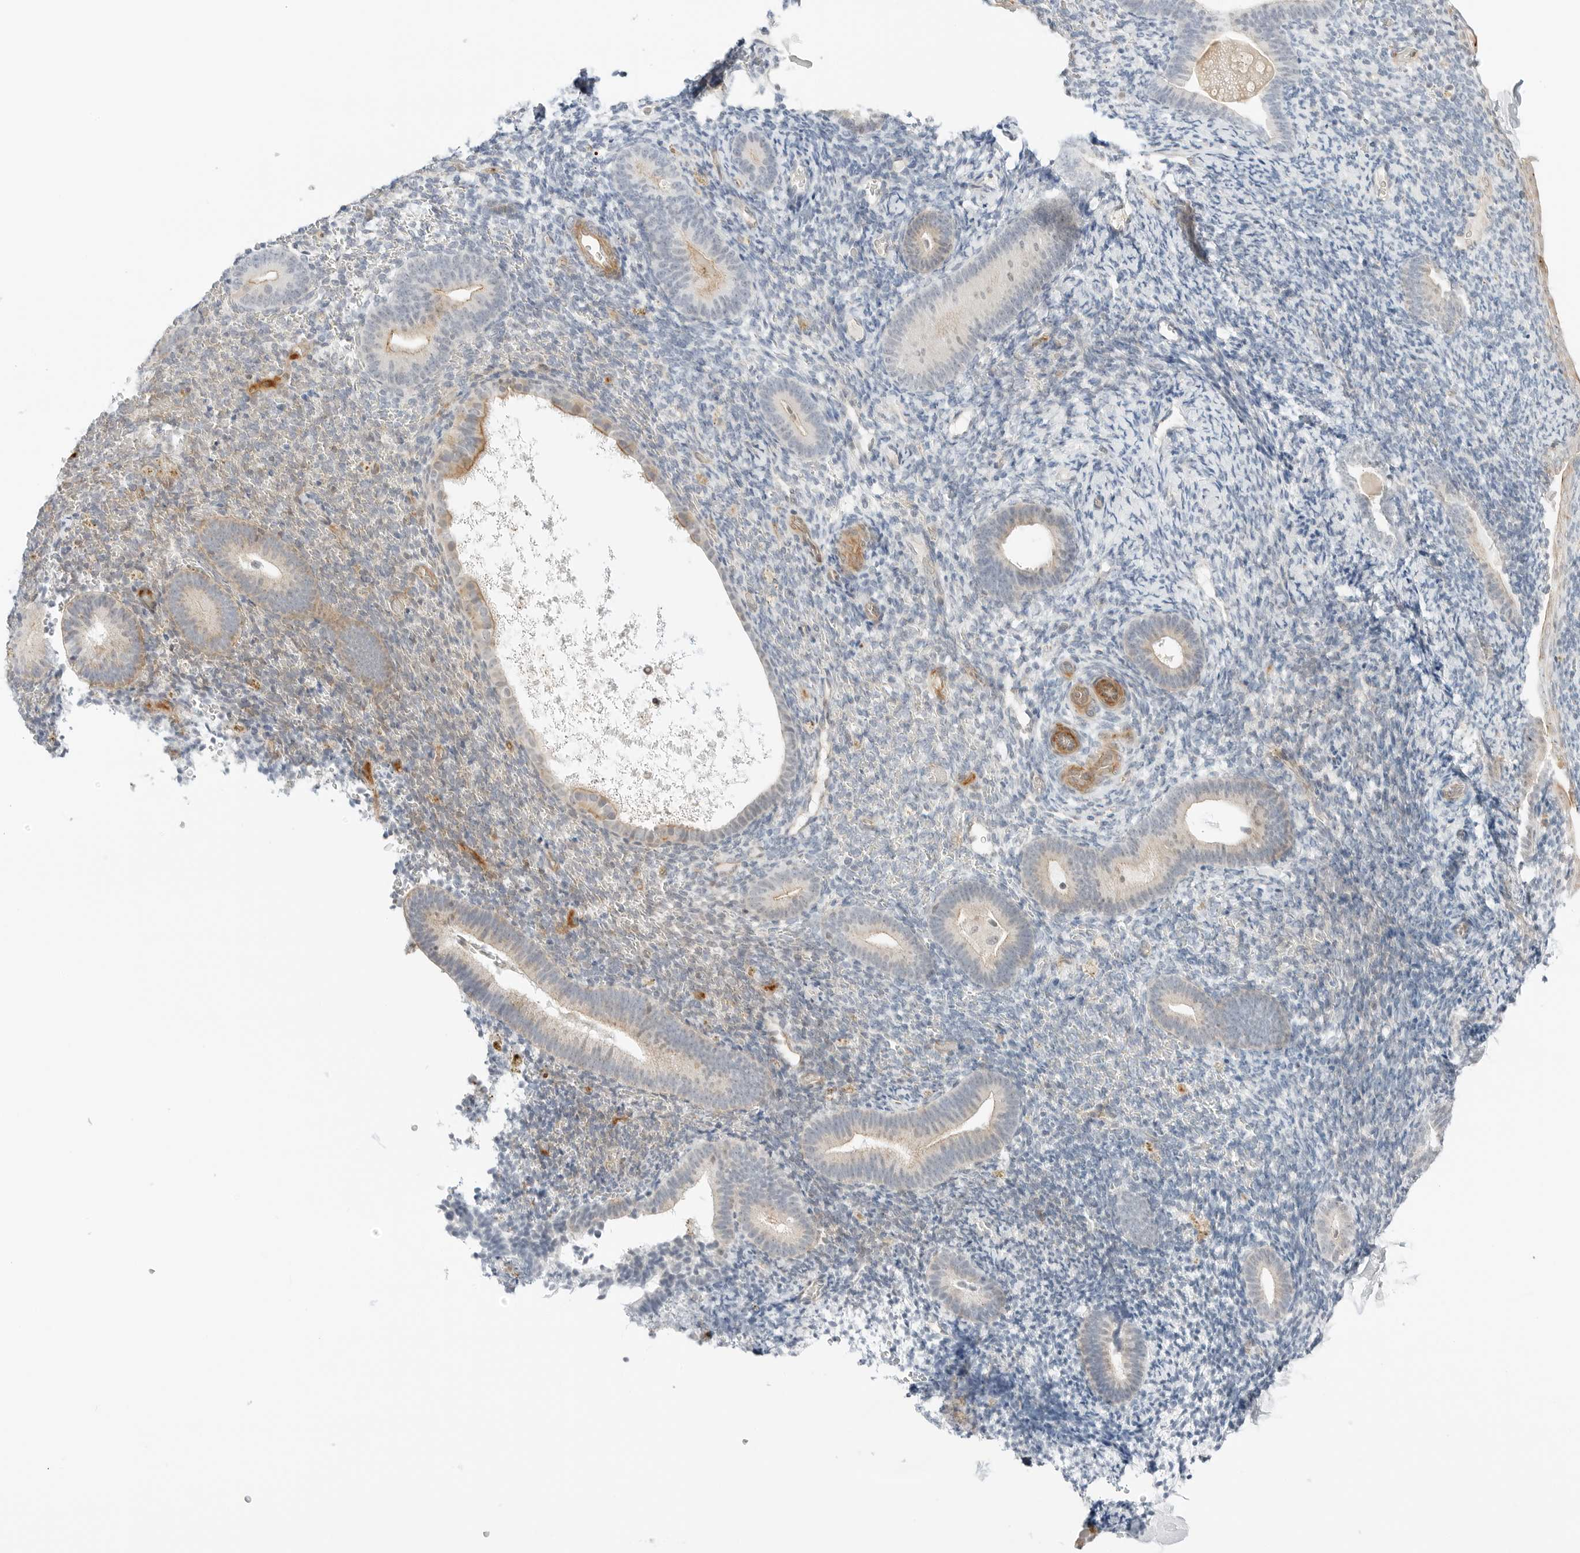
{"staining": {"intensity": "negative", "quantity": "none", "location": "none"}, "tissue": "endometrium", "cell_type": "Cells in endometrial stroma", "image_type": "normal", "snomed": [{"axis": "morphology", "description": "Normal tissue, NOS"}, {"axis": "topography", "description": "Endometrium"}], "caption": "This is an IHC image of normal endometrium. There is no expression in cells in endometrial stroma.", "gene": "IQCC", "patient": {"sex": "female", "age": 51}}